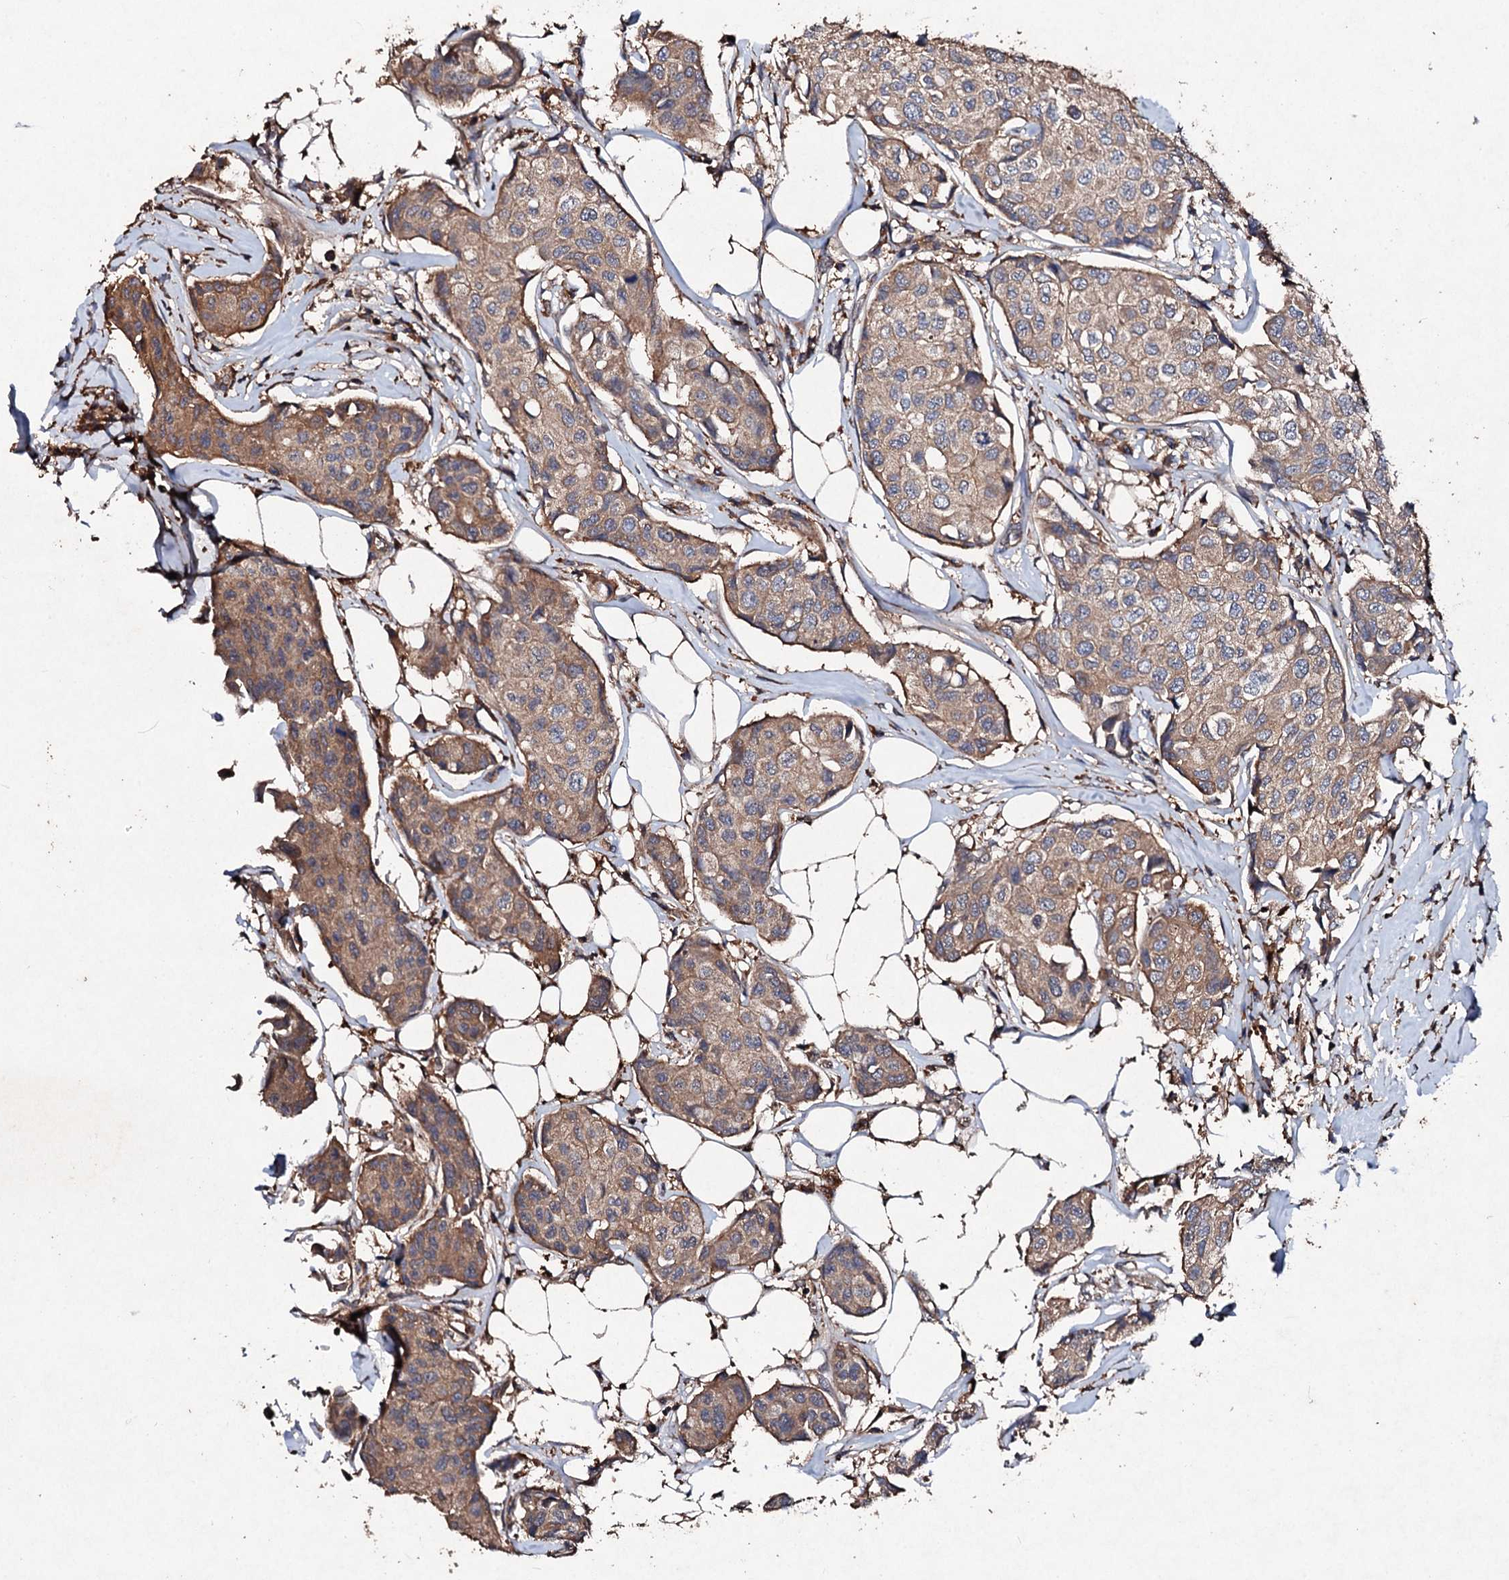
{"staining": {"intensity": "moderate", "quantity": ">75%", "location": "cytoplasmic/membranous"}, "tissue": "breast cancer", "cell_type": "Tumor cells", "image_type": "cancer", "snomed": [{"axis": "morphology", "description": "Duct carcinoma"}, {"axis": "topography", "description": "Breast"}], "caption": "An image showing moderate cytoplasmic/membranous positivity in approximately >75% of tumor cells in breast cancer (intraductal carcinoma), as visualized by brown immunohistochemical staining.", "gene": "KERA", "patient": {"sex": "female", "age": 80}}